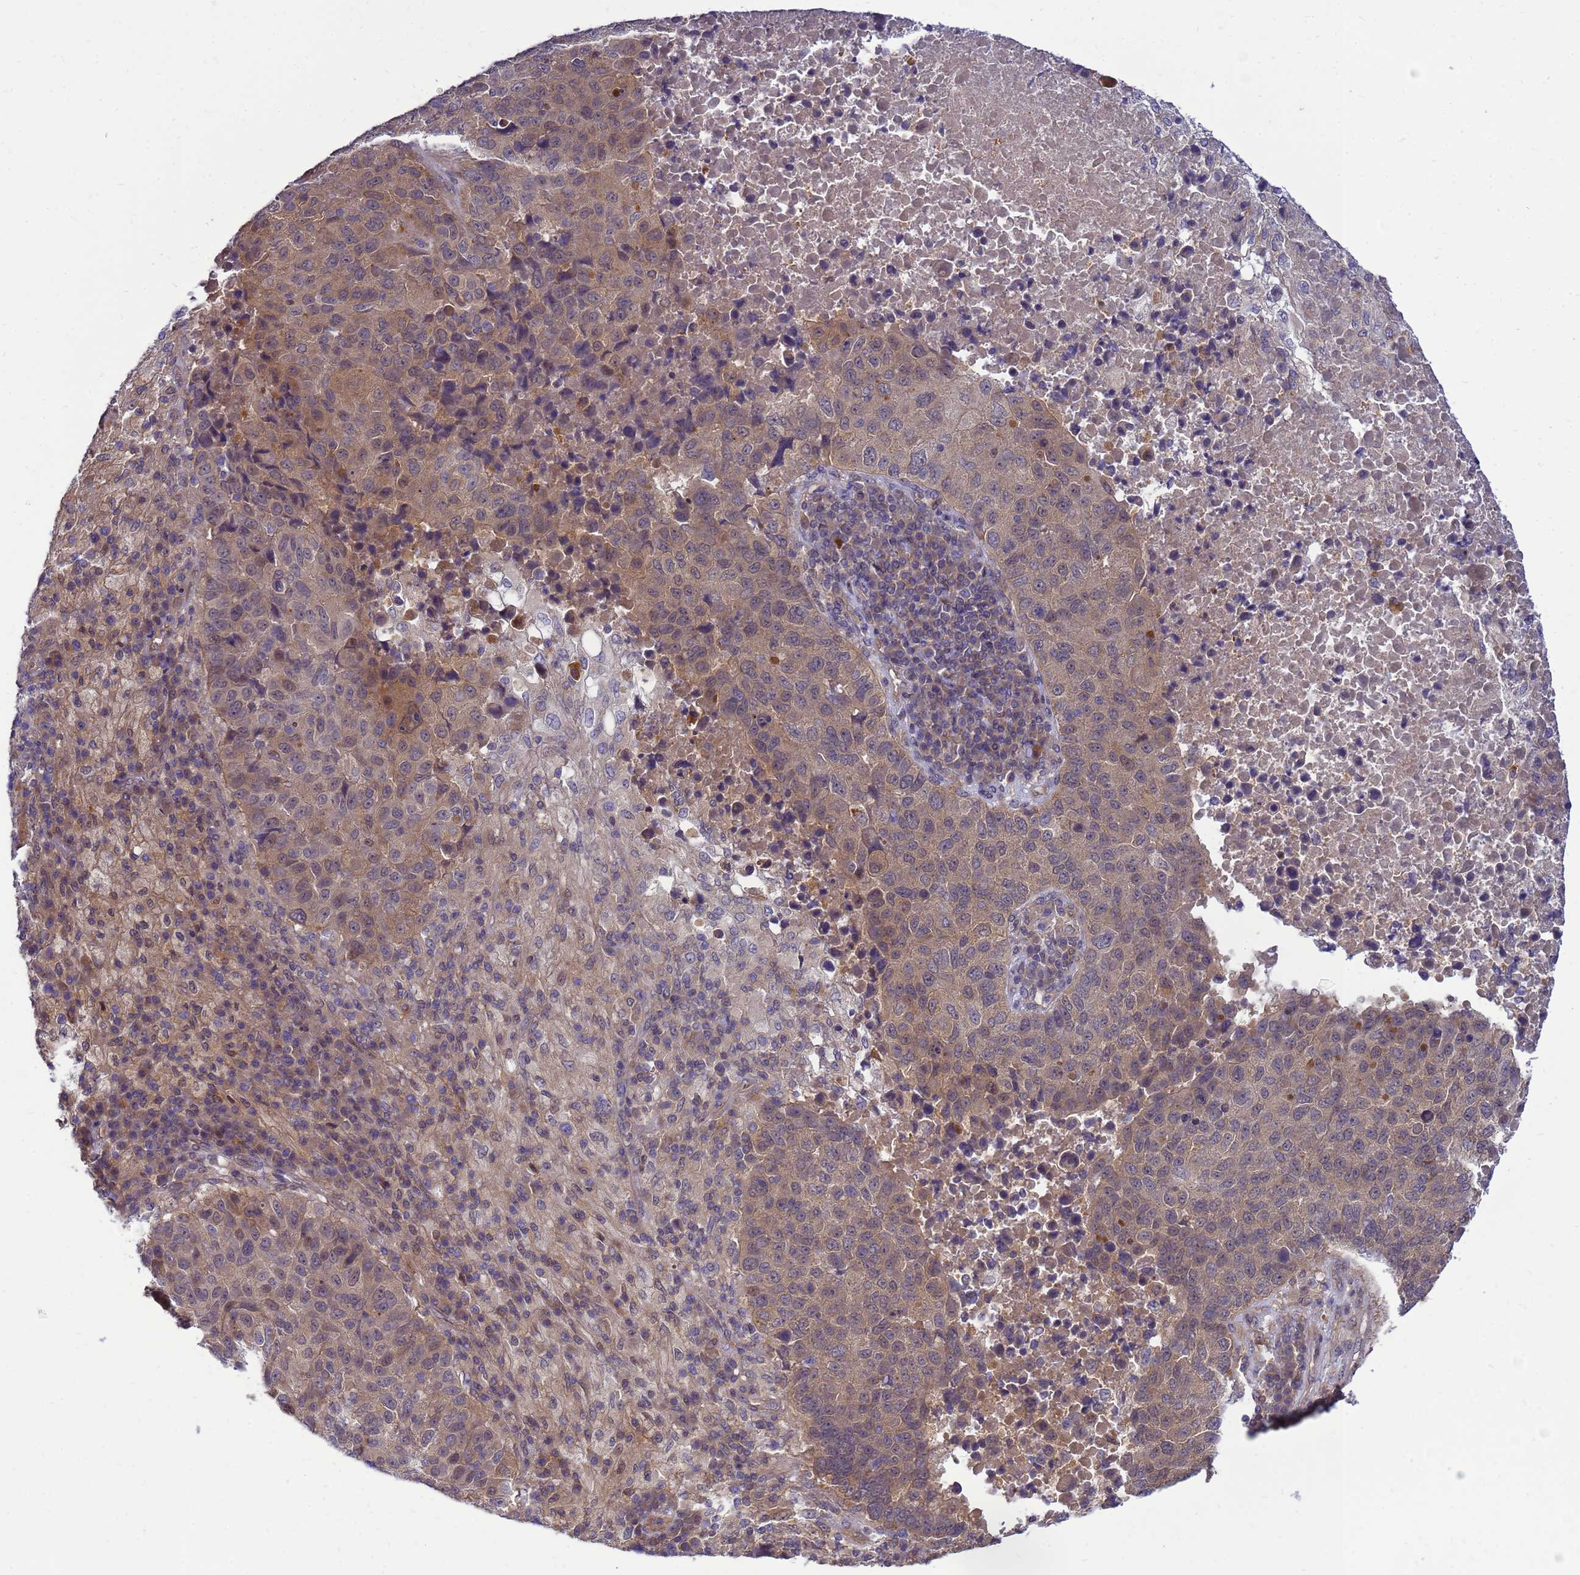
{"staining": {"intensity": "moderate", "quantity": ">75%", "location": "cytoplasmic/membranous"}, "tissue": "lung cancer", "cell_type": "Tumor cells", "image_type": "cancer", "snomed": [{"axis": "morphology", "description": "Squamous cell carcinoma, NOS"}, {"axis": "topography", "description": "Lung"}], "caption": "This histopathology image demonstrates immunohistochemistry (IHC) staining of squamous cell carcinoma (lung), with medium moderate cytoplasmic/membranous expression in approximately >75% of tumor cells.", "gene": "ENOPH1", "patient": {"sex": "male", "age": 73}}